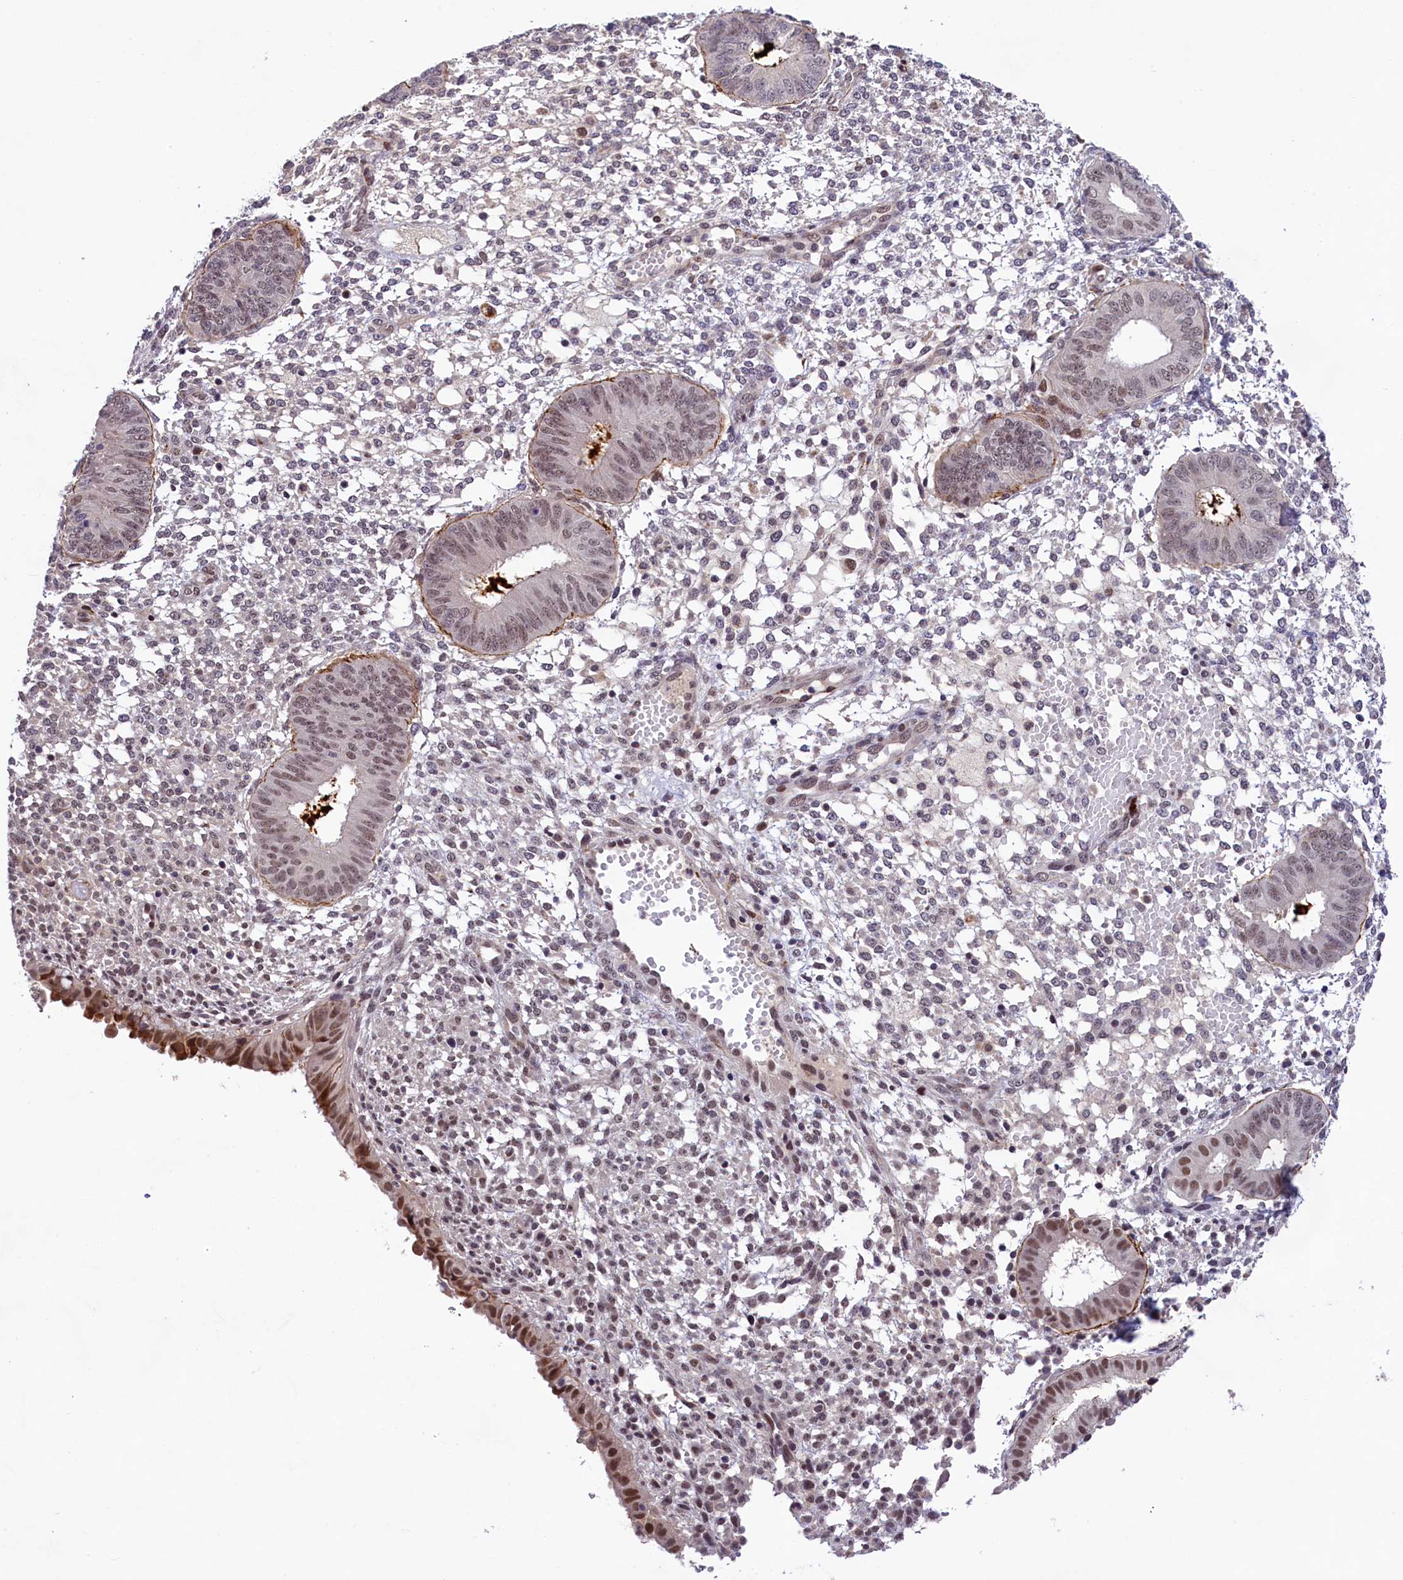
{"staining": {"intensity": "weak", "quantity": "<25%", "location": "nuclear"}, "tissue": "endometrium", "cell_type": "Cells in endometrial stroma", "image_type": "normal", "snomed": [{"axis": "morphology", "description": "Normal tissue, NOS"}, {"axis": "topography", "description": "Endometrium"}], "caption": "This photomicrograph is of normal endometrium stained with immunohistochemistry (IHC) to label a protein in brown with the nuclei are counter-stained blue. There is no staining in cells in endometrial stroma.", "gene": "FBXO45", "patient": {"sex": "female", "age": 49}}